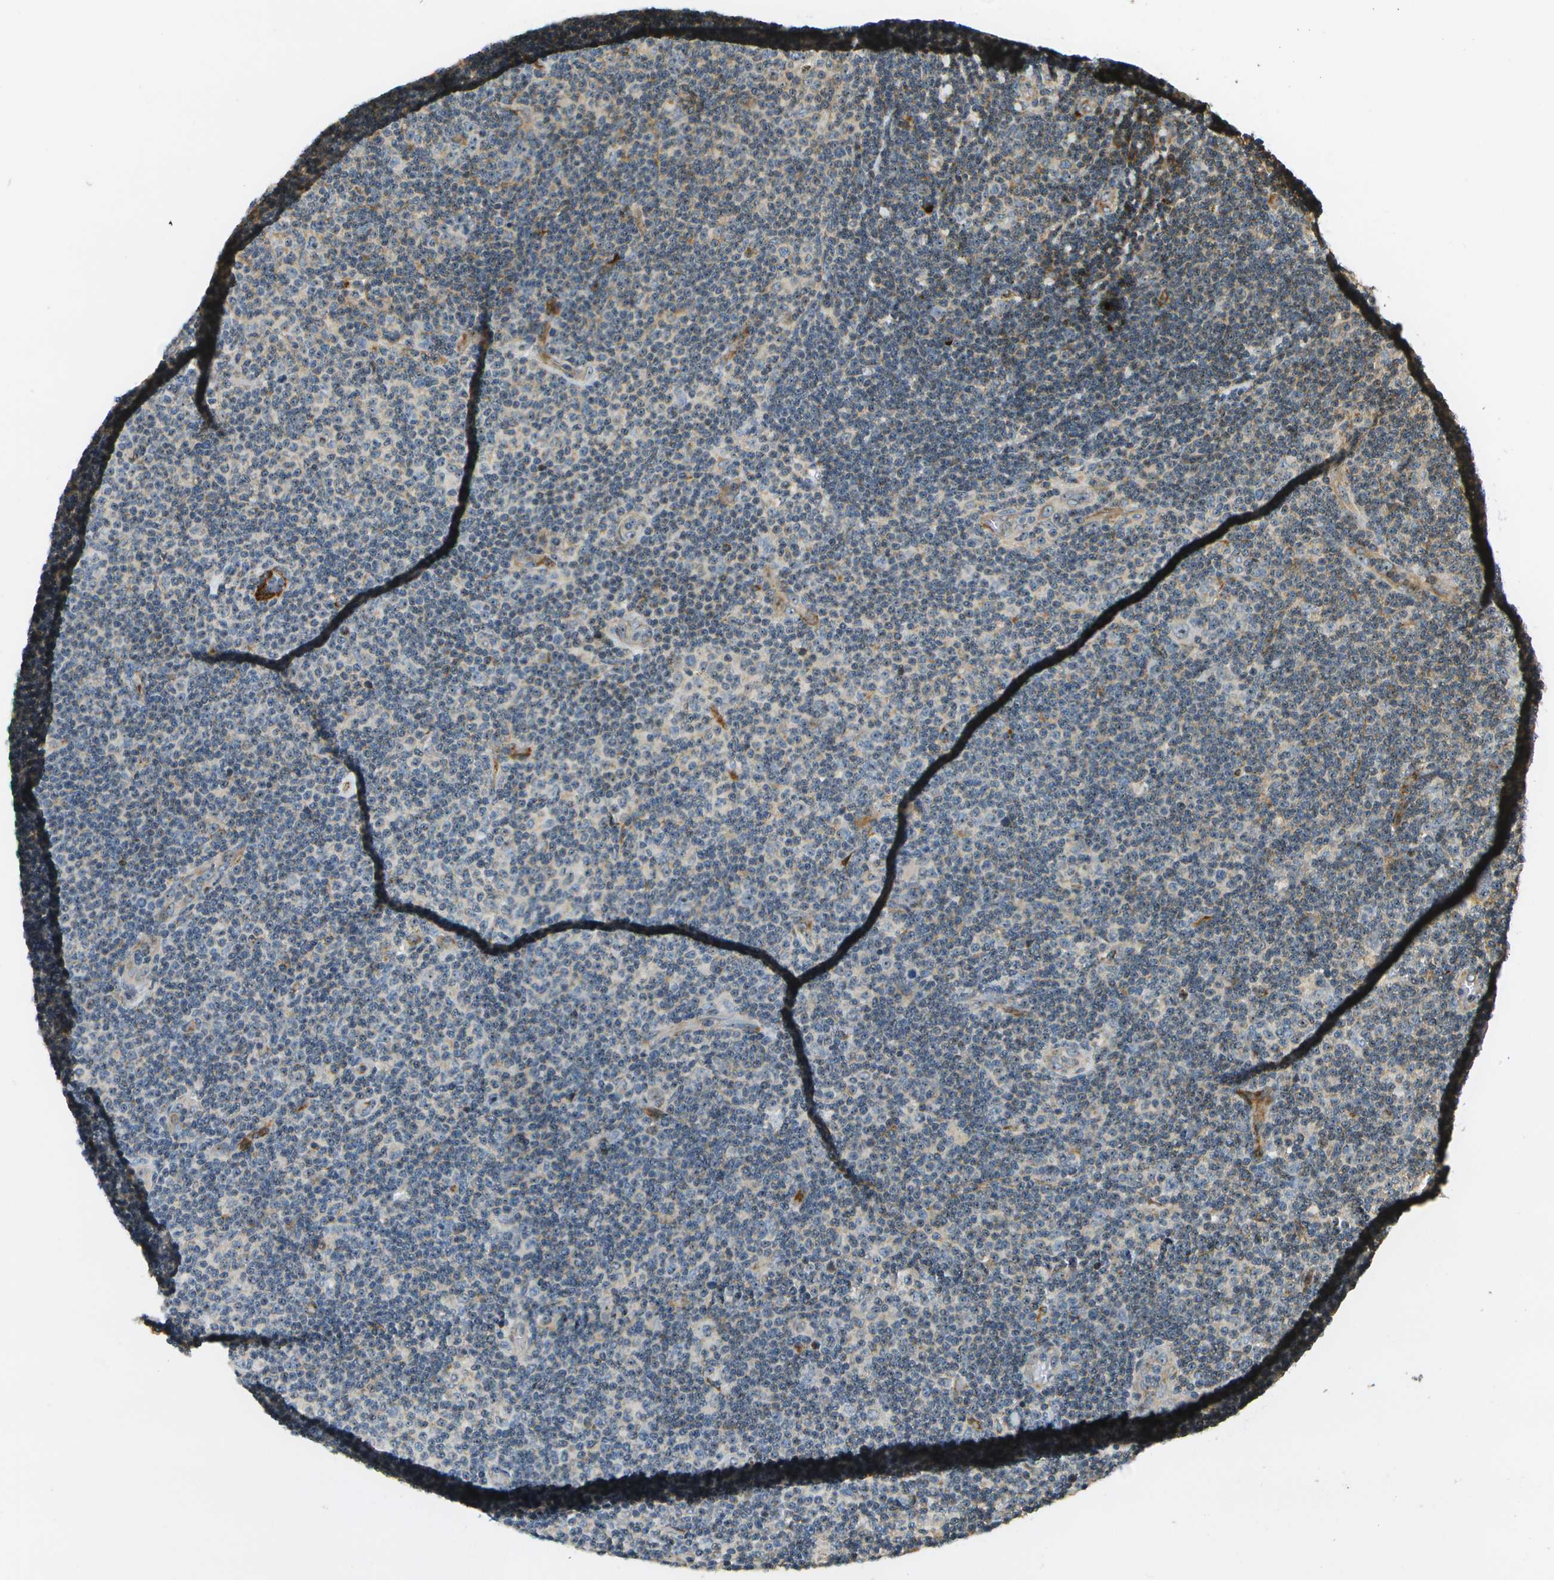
{"staining": {"intensity": "negative", "quantity": "none", "location": "none"}, "tissue": "lymphoma", "cell_type": "Tumor cells", "image_type": "cancer", "snomed": [{"axis": "morphology", "description": "Malignant lymphoma, non-Hodgkin's type, Low grade"}, {"axis": "topography", "description": "Lymph node"}], "caption": "IHC of lymphoma reveals no expression in tumor cells. (Stains: DAB (3,3'-diaminobenzidine) IHC with hematoxylin counter stain, Microscopy: brightfield microscopy at high magnification).", "gene": "LRP12", "patient": {"sex": "male", "age": 83}}